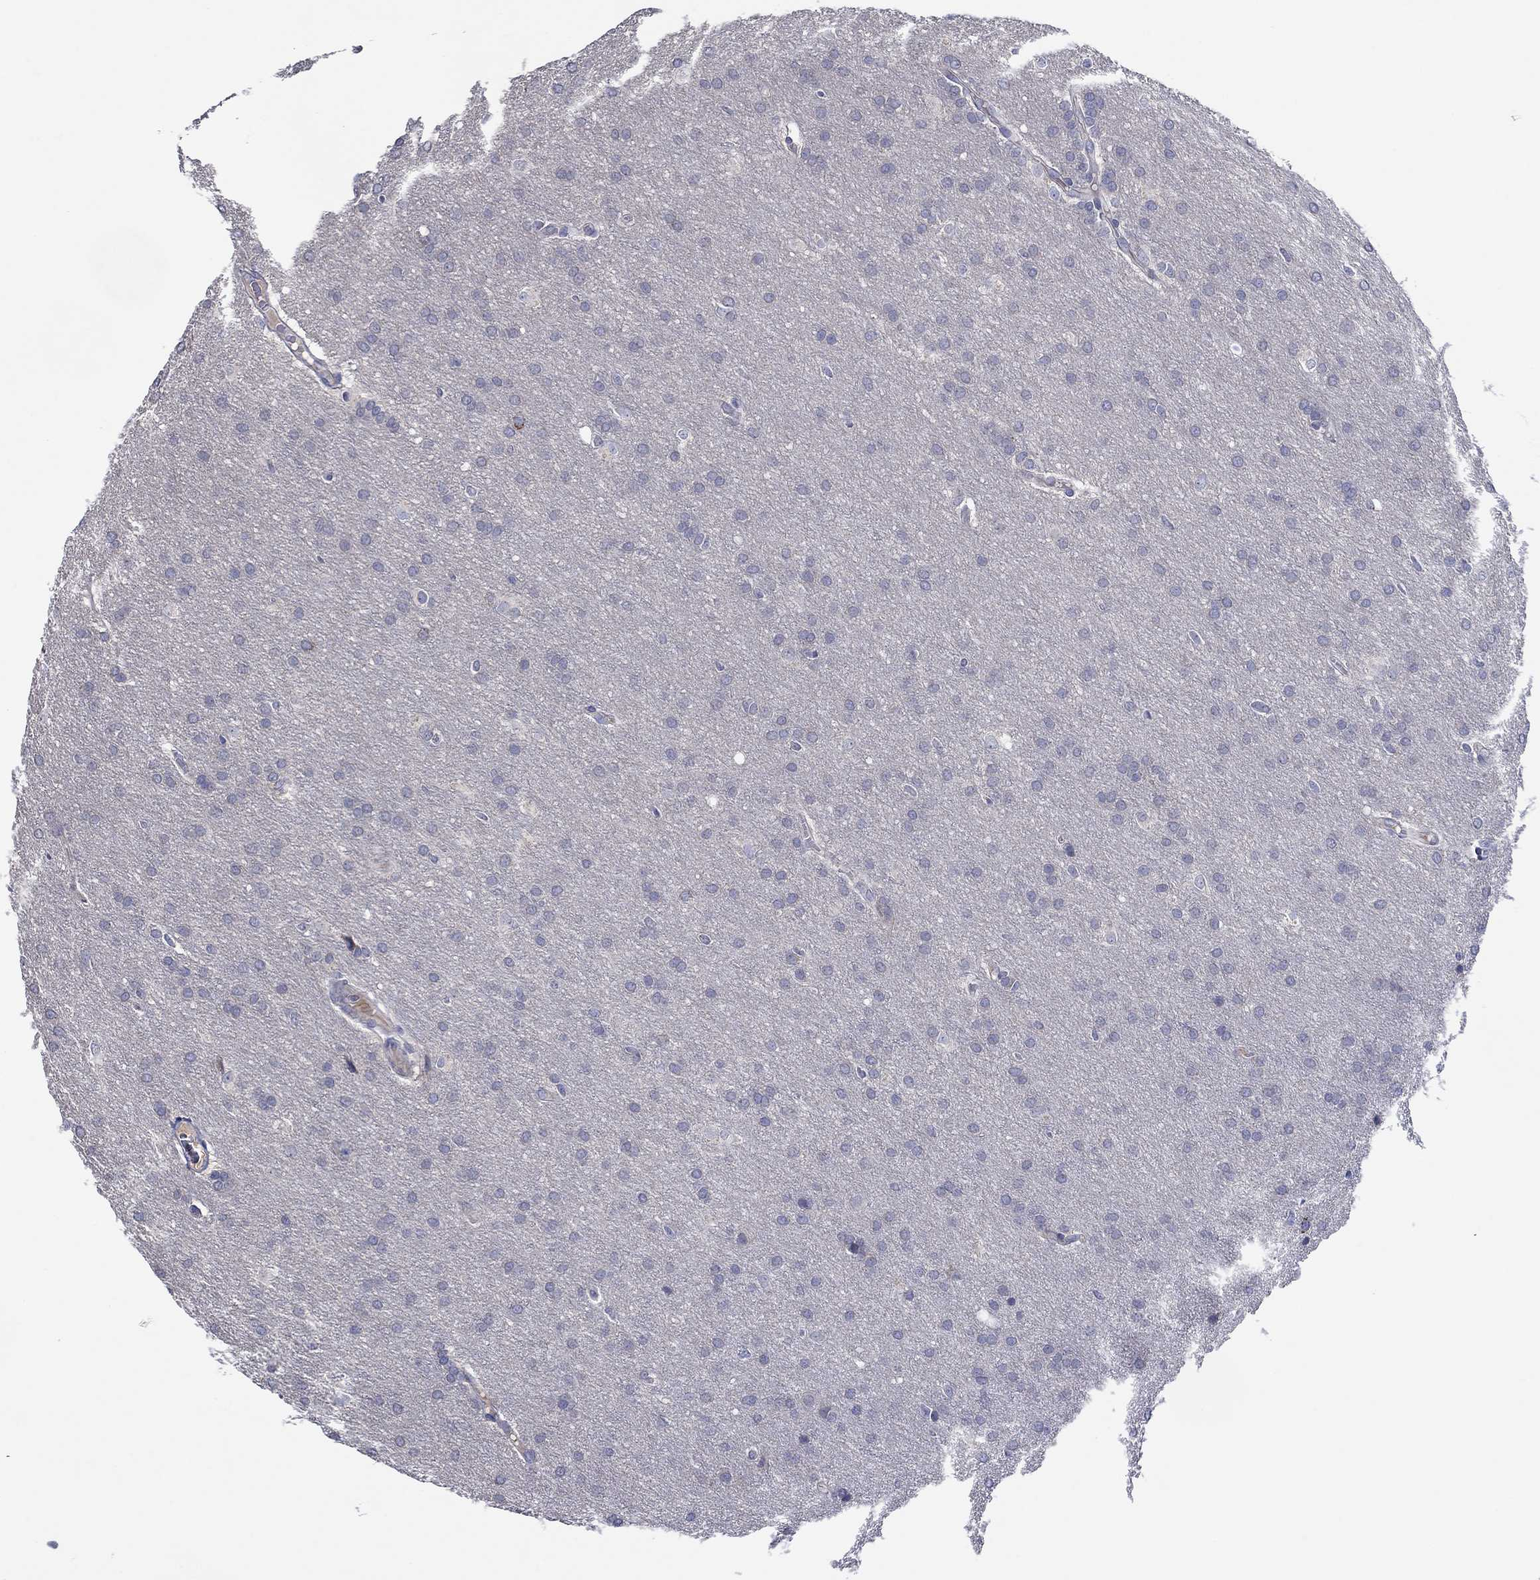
{"staining": {"intensity": "negative", "quantity": "none", "location": "none"}, "tissue": "glioma", "cell_type": "Tumor cells", "image_type": "cancer", "snomed": [{"axis": "morphology", "description": "Glioma, malignant, Low grade"}, {"axis": "topography", "description": "Brain"}], "caption": "Tumor cells show no significant protein staining in malignant low-grade glioma.", "gene": "CHIT1", "patient": {"sex": "female", "age": 32}}